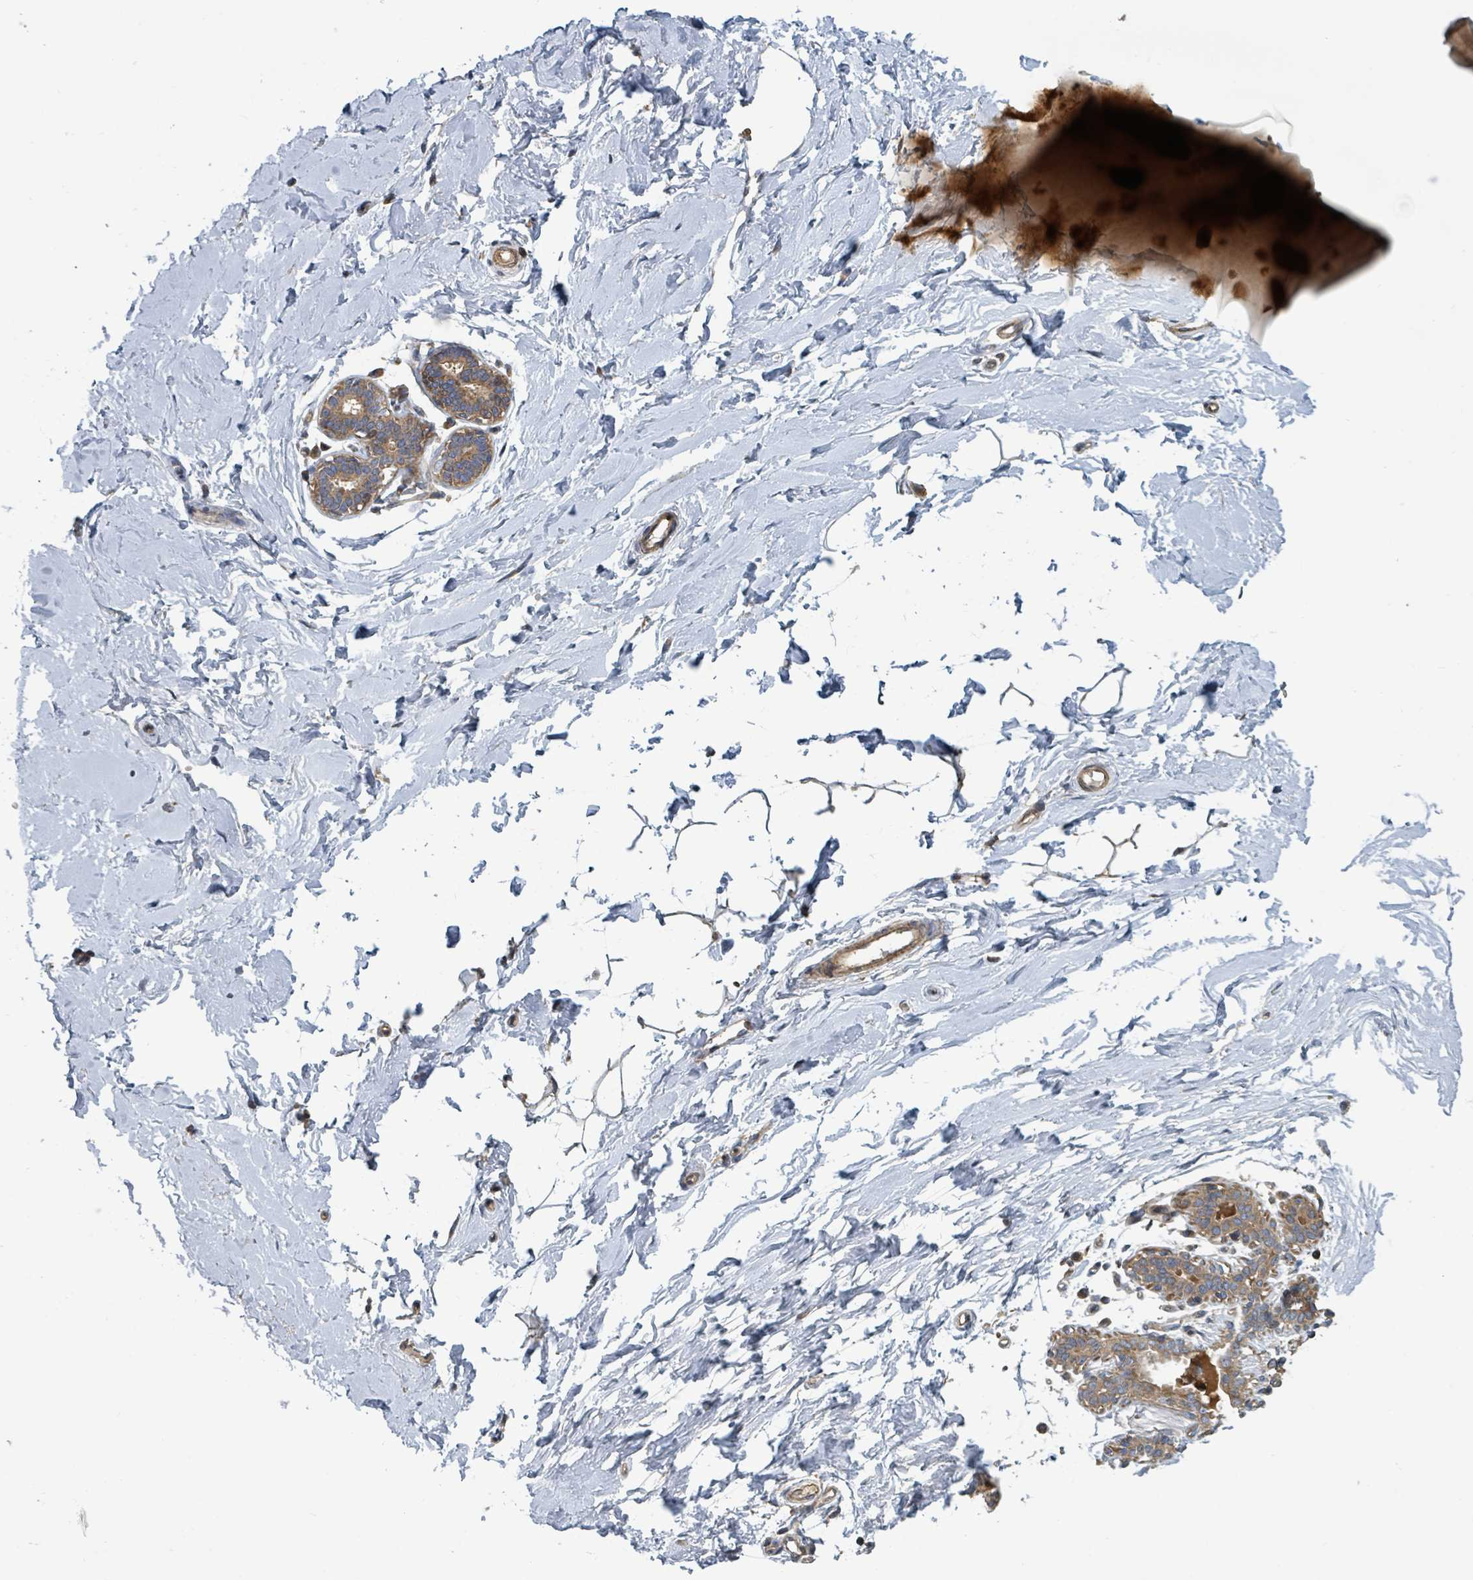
{"staining": {"intensity": "moderate", "quantity": ">75%", "location": "cytoplasmic/membranous"}, "tissue": "breast", "cell_type": "Adipocytes", "image_type": "normal", "snomed": [{"axis": "morphology", "description": "Normal tissue, NOS"}, {"axis": "topography", "description": "Breast"}], "caption": "High-power microscopy captured an immunohistochemistry micrograph of normal breast, revealing moderate cytoplasmic/membranous expression in approximately >75% of adipocytes.", "gene": "DPM1", "patient": {"sex": "female", "age": 23}}